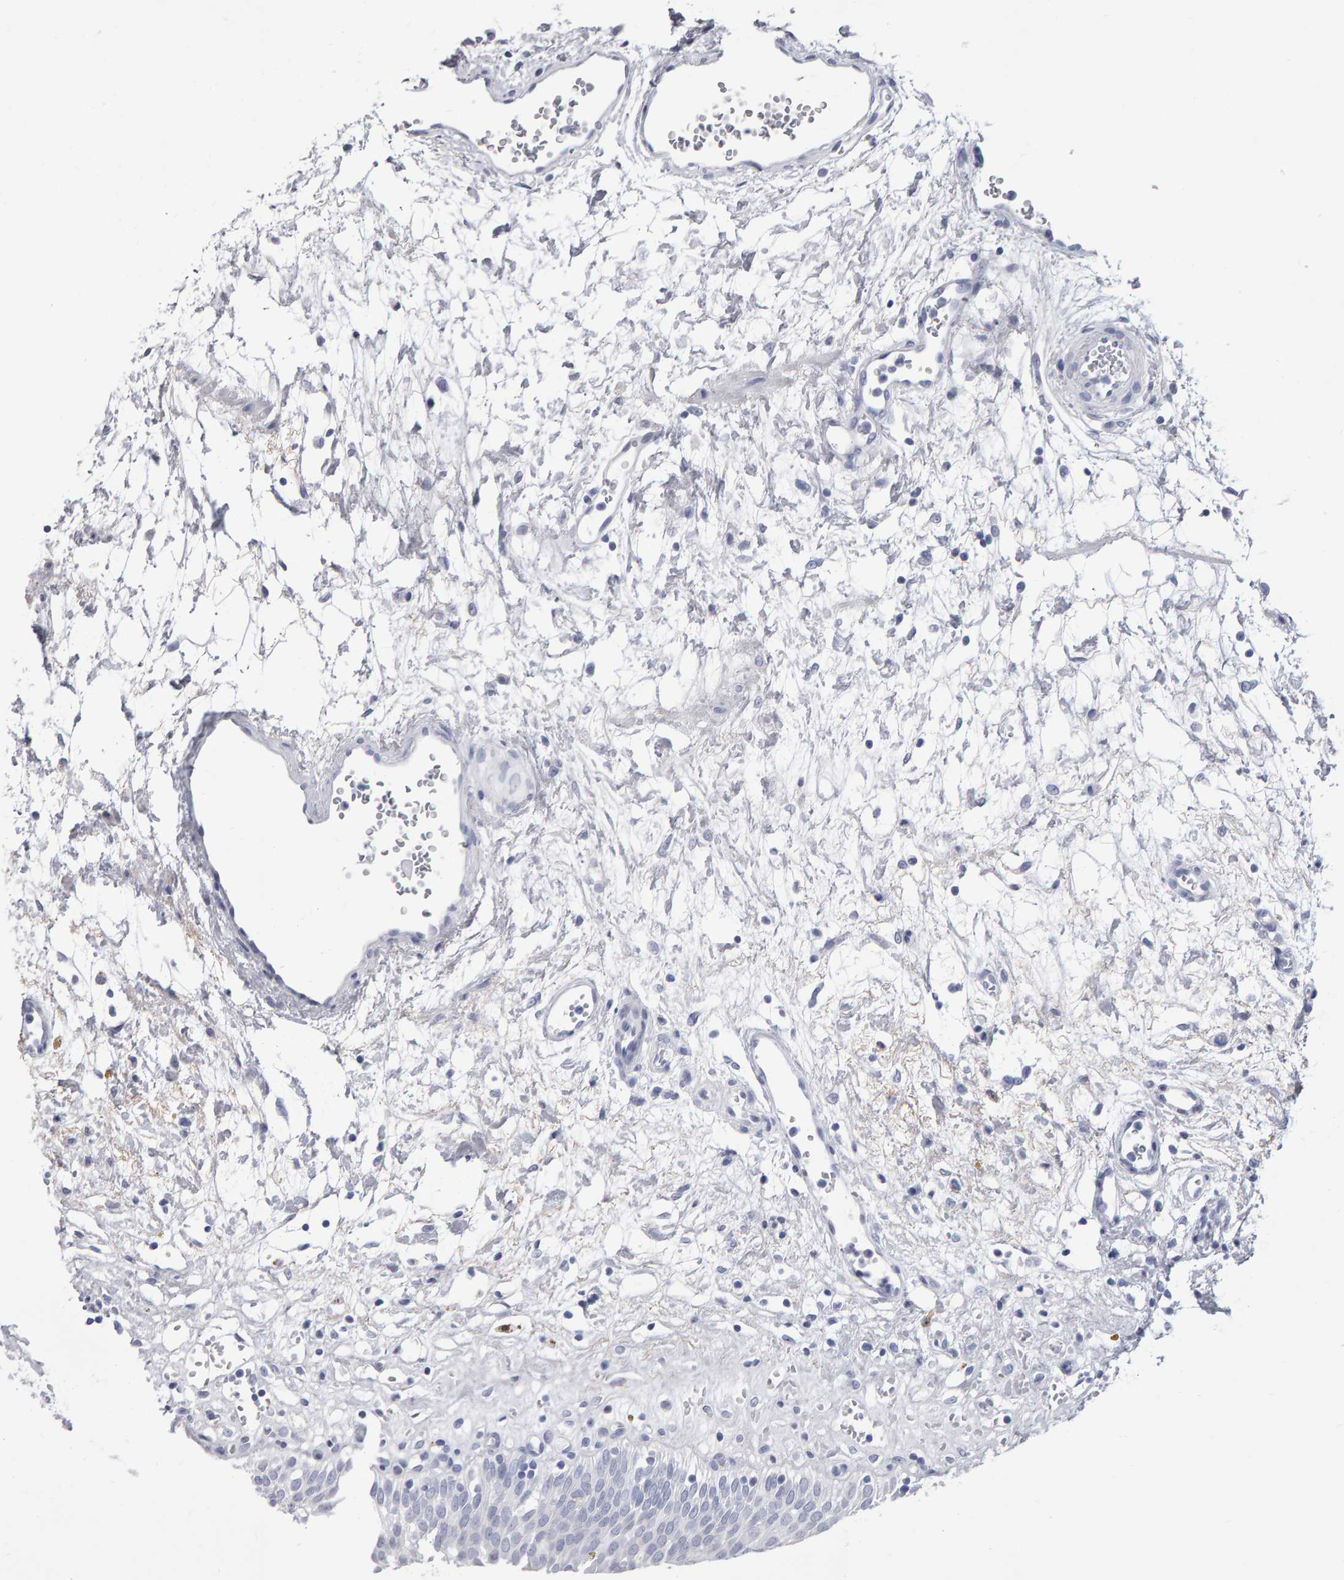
{"staining": {"intensity": "negative", "quantity": "none", "location": "none"}, "tissue": "urinary bladder", "cell_type": "Urothelial cells", "image_type": "normal", "snomed": [{"axis": "morphology", "description": "Urothelial carcinoma, High grade"}, {"axis": "topography", "description": "Urinary bladder"}], "caption": "The photomicrograph reveals no staining of urothelial cells in benign urinary bladder.", "gene": "NCDN", "patient": {"sex": "male", "age": 46}}